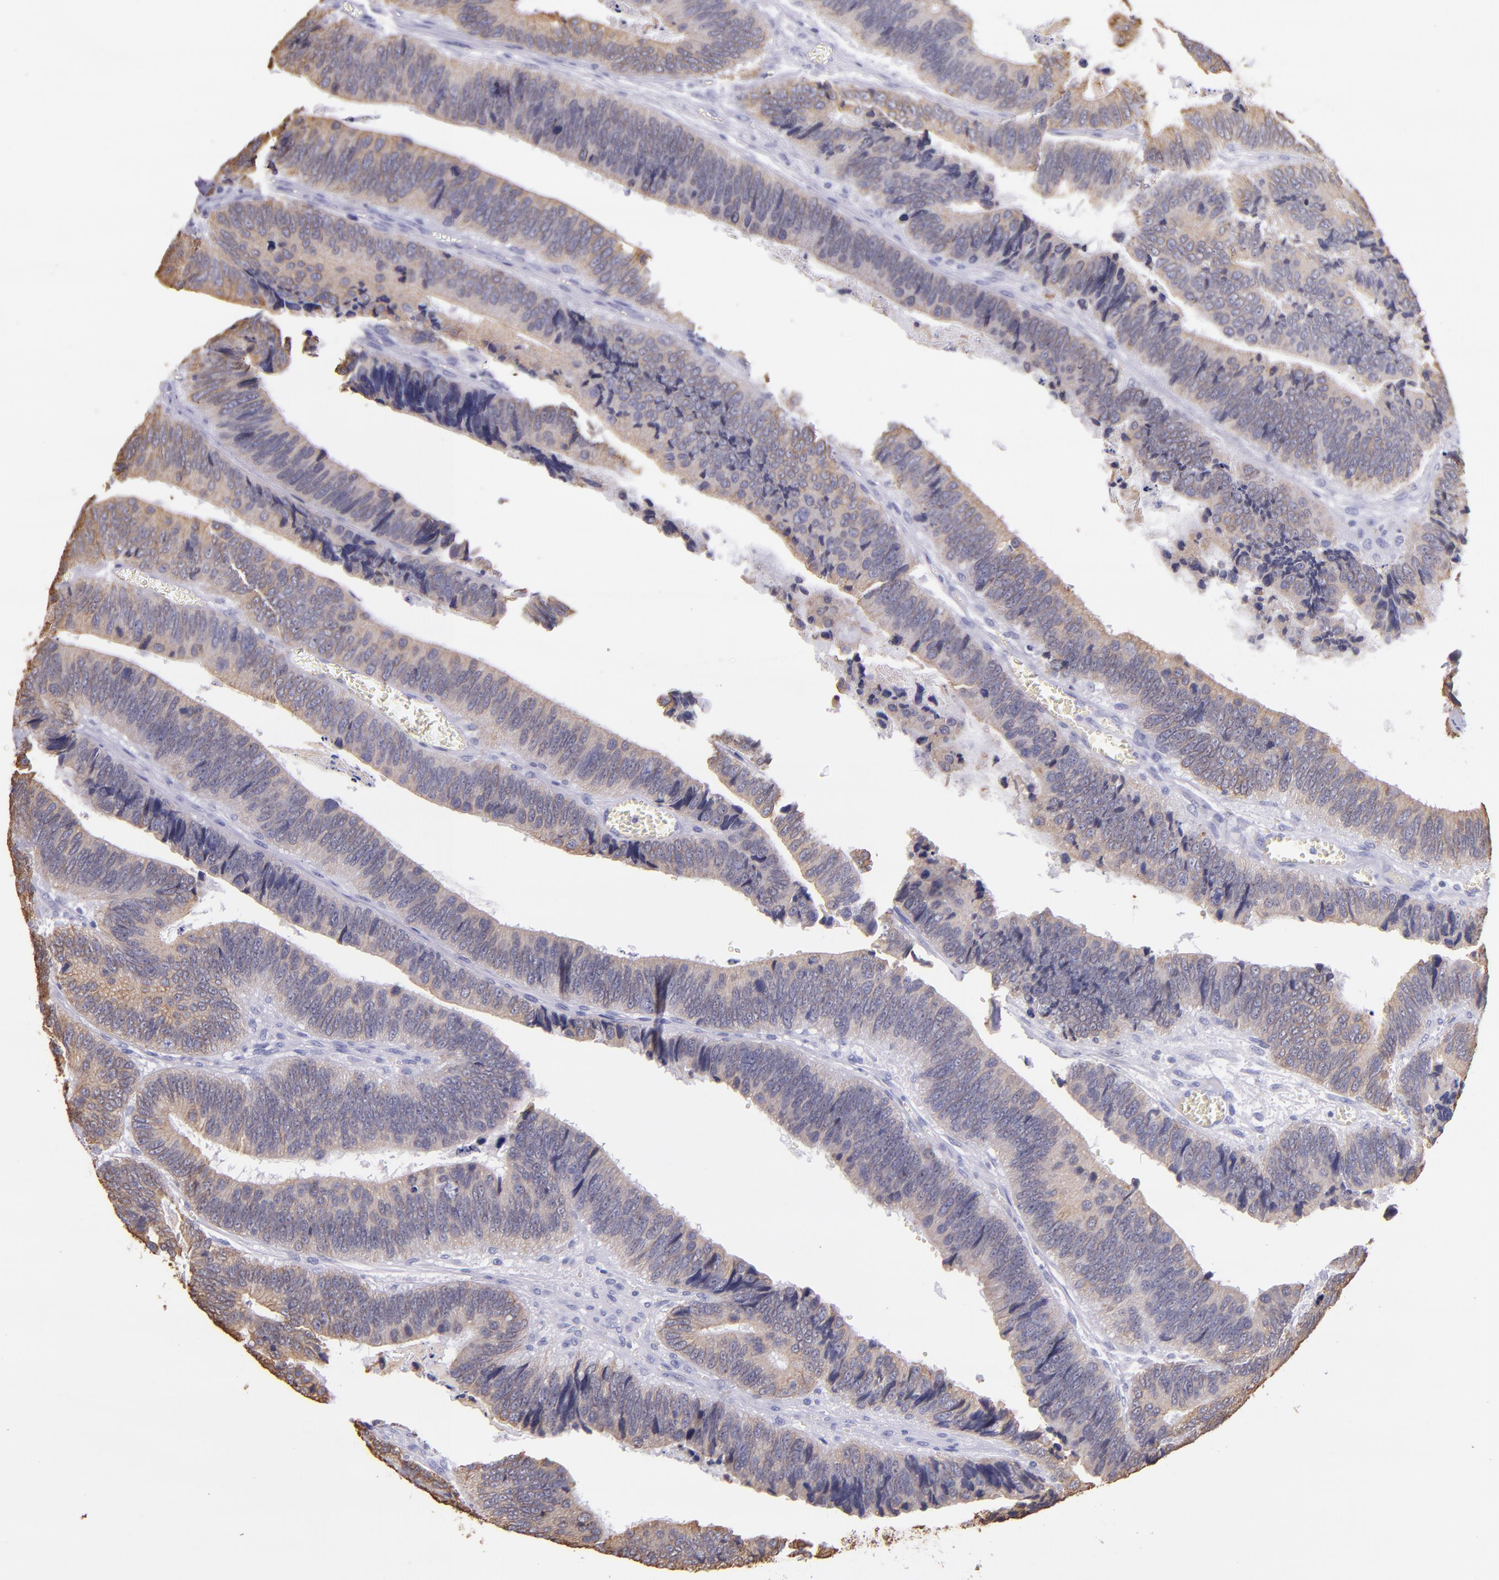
{"staining": {"intensity": "moderate", "quantity": "25%-75%", "location": "cytoplasmic/membranous"}, "tissue": "colorectal cancer", "cell_type": "Tumor cells", "image_type": "cancer", "snomed": [{"axis": "morphology", "description": "Adenocarcinoma, NOS"}, {"axis": "topography", "description": "Colon"}], "caption": "IHC micrograph of neoplastic tissue: colorectal cancer (adenocarcinoma) stained using immunohistochemistry displays medium levels of moderate protein expression localized specifically in the cytoplasmic/membranous of tumor cells, appearing as a cytoplasmic/membranous brown color.", "gene": "KRT4", "patient": {"sex": "male", "age": 72}}